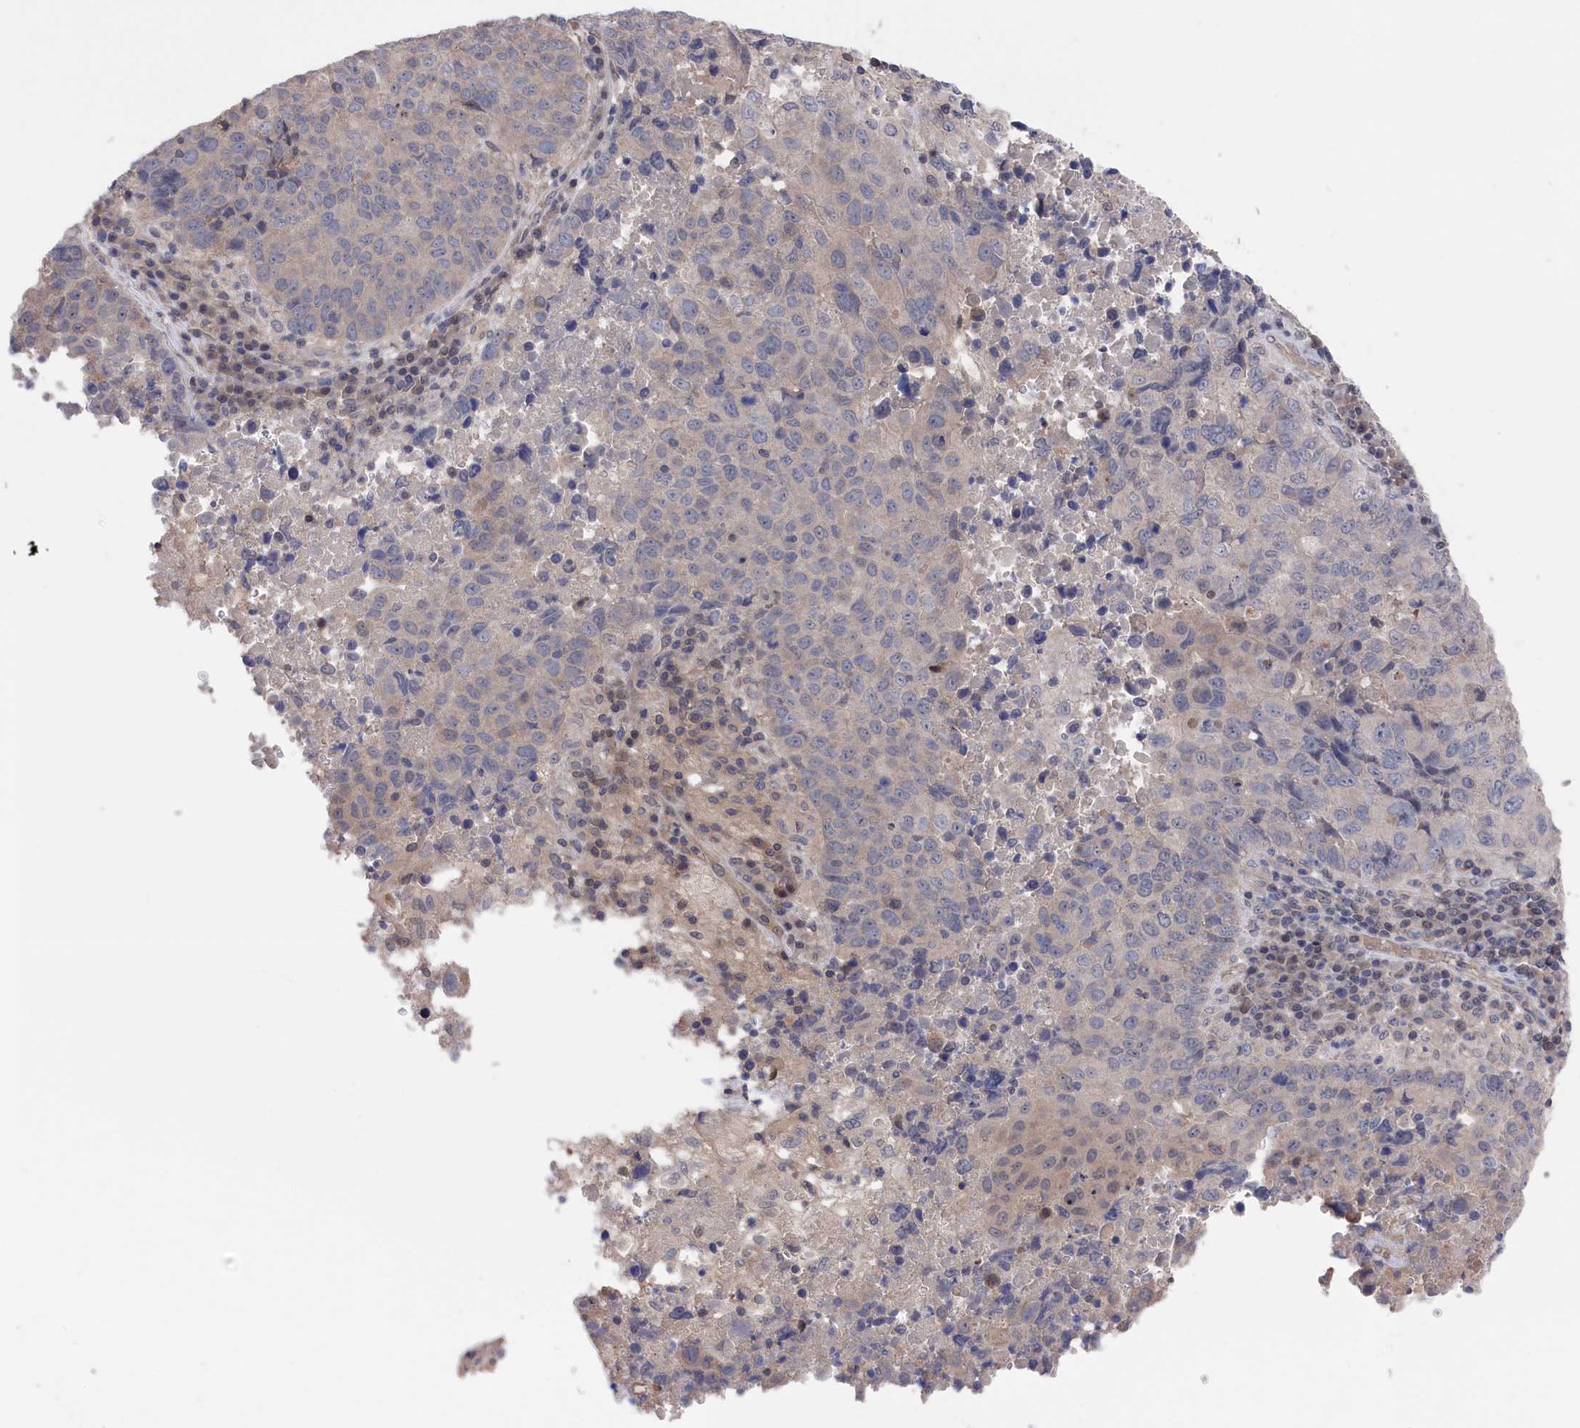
{"staining": {"intensity": "negative", "quantity": "none", "location": "none"}, "tissue": "lung cancer", "cell_type": "Tumor cells", "image_type": "cancer", "snomed": [{"axis": "morphology", "description": "Squamous cell carcinoma, NOS"}, {"axis": "topography", "description": "Lung"}], "caption": "Squamous cell carcinoma (lung) was stained to show a protein in brown. There is no significant staining in tumor cells.", "gene": "NUTF2", "patient": {"sex": "male", "age": 73}}